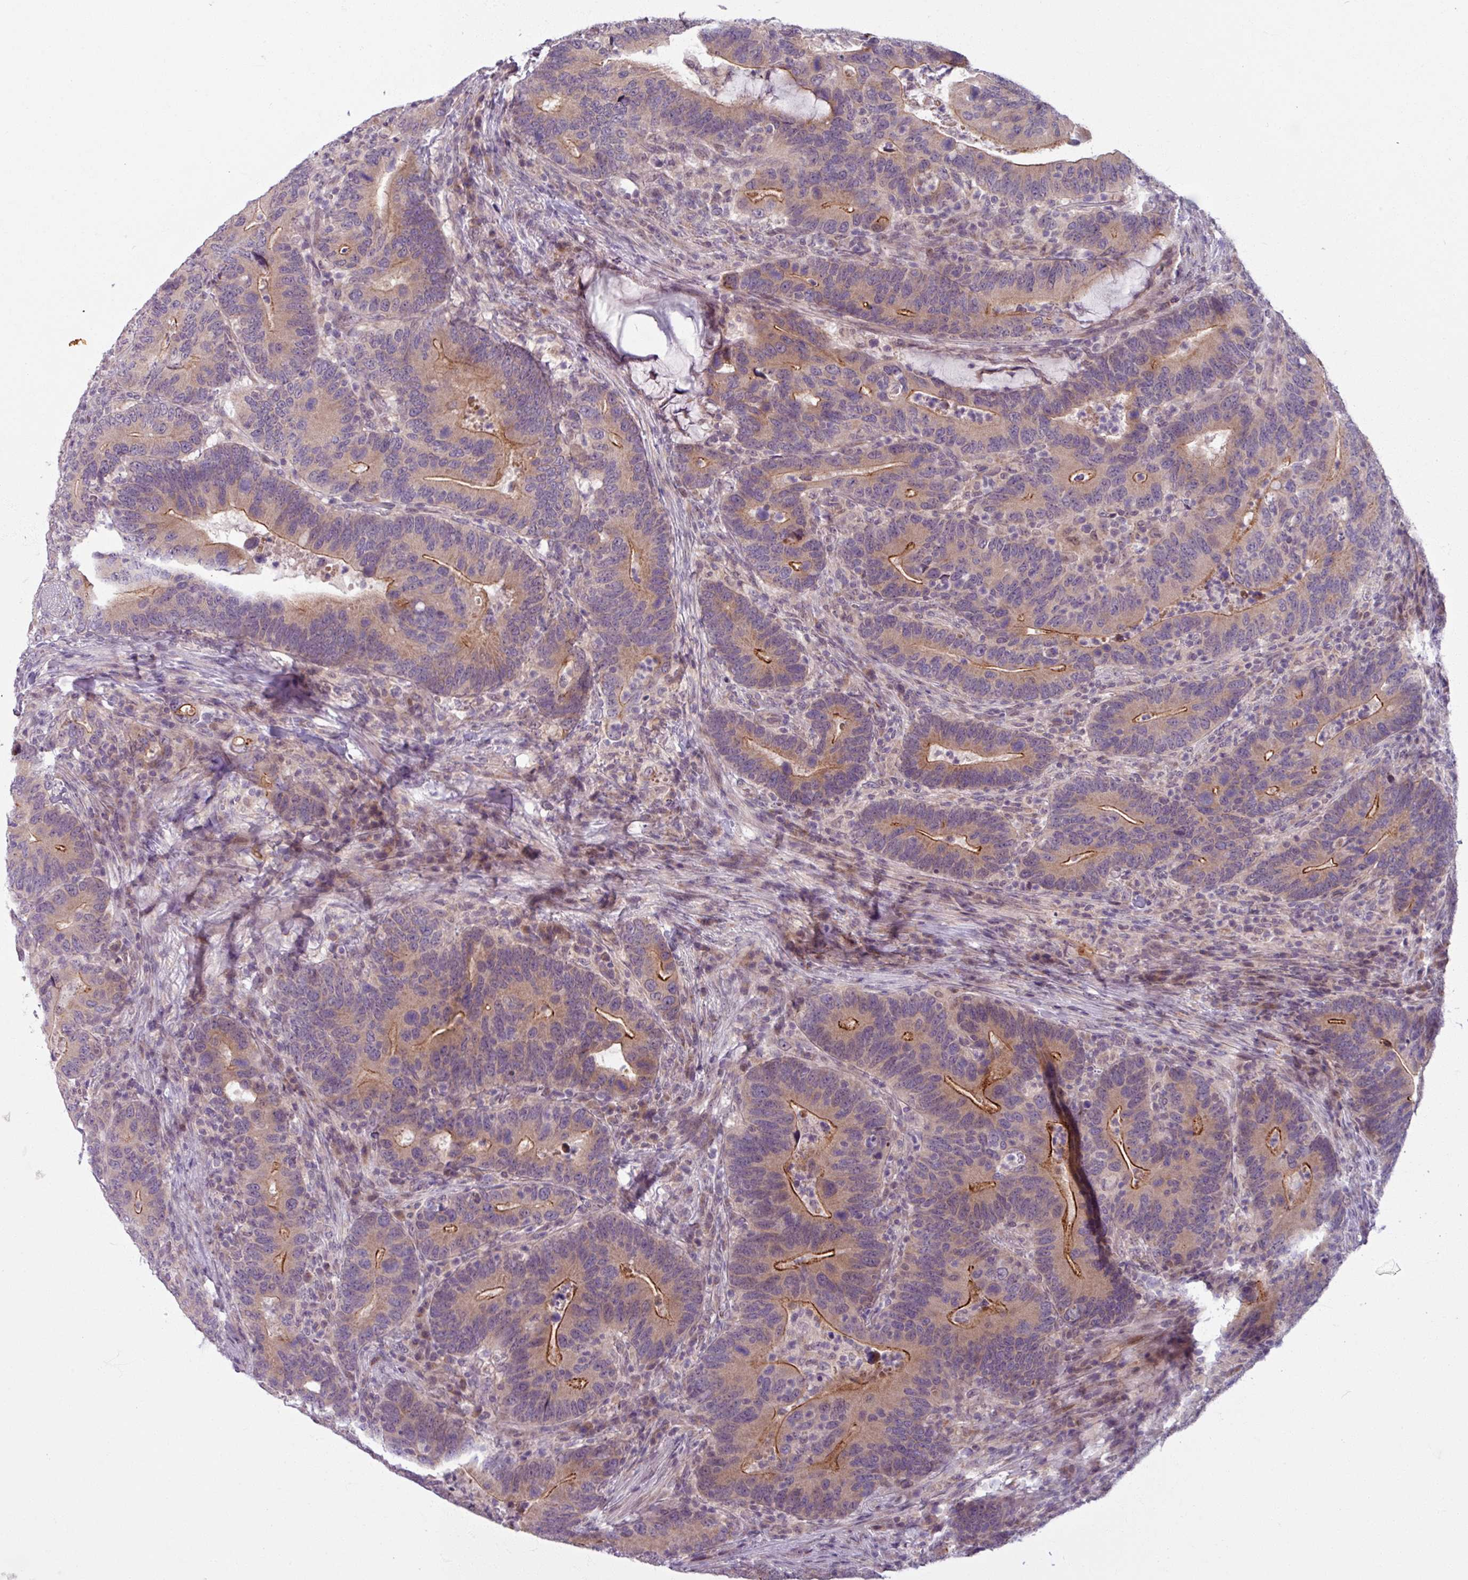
{"staining": {"intensity": "moderate", "quantity": "25%-75%", "location": "cytoplasmic/membranous"}, "tissue": "colorectal cancer", "cell_type": "Tumor cells", "image_type": "cancer", "snomed": [{"axis": "morphology", "description": "Adenocarcinoma, NOS"}, {"axis": "topography", "description": "Colon"}], "caption": "A histopathology image of human colorectal cancer (adenocarcinoma) stained for a protein exhibits moderate cytoplasmic/membranous brown staining in tumor cells. Using DAB (3,3'-diaminobenzidine) (brown) and hematoxylin (blue) stains, captured at high magnification using brightfield microscopy.", "gene": "OGFOD3", "patient": {"sex": "female", "age": 66}}